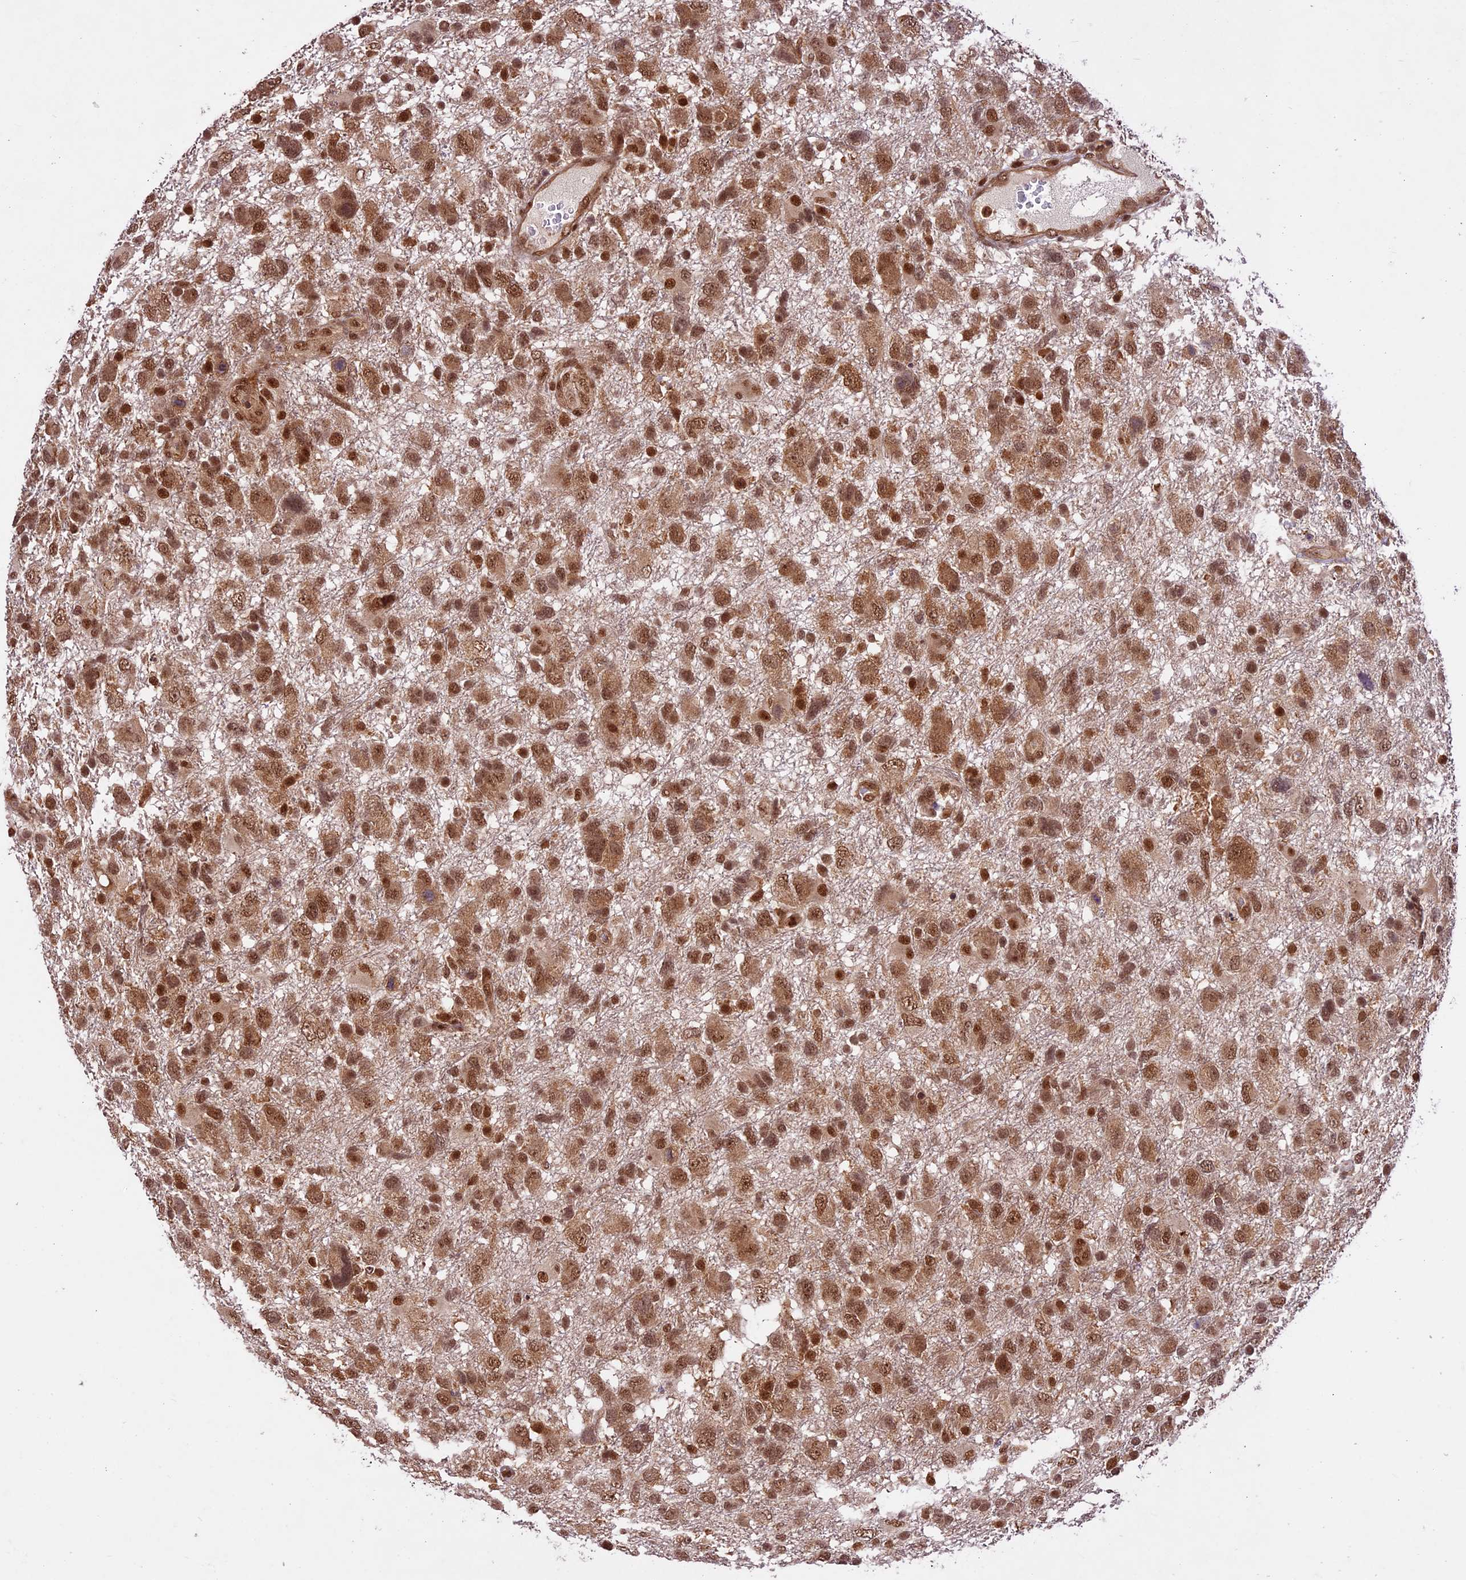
{"staining": {"intensity": "moderate", "quantity": ">75%", "location": "cytoplasmic/membranous,nuclear"}, "tissue": "glioma", "cell_type": "Tumor cells", "image_type": "cancer", "snomed": [{"axis": "morphology", "description": "Glioma, malignant, High grade"}, {"axis": "topography", "description": "Brain"}], "caption": "IHC of human glioma displays medium levels of moderate cytoplasmic/membranous and nuclear positivity in about >75% of tumor cells.", "gene": "DHX38", "patient": {"sex": "male", "age": 61}}